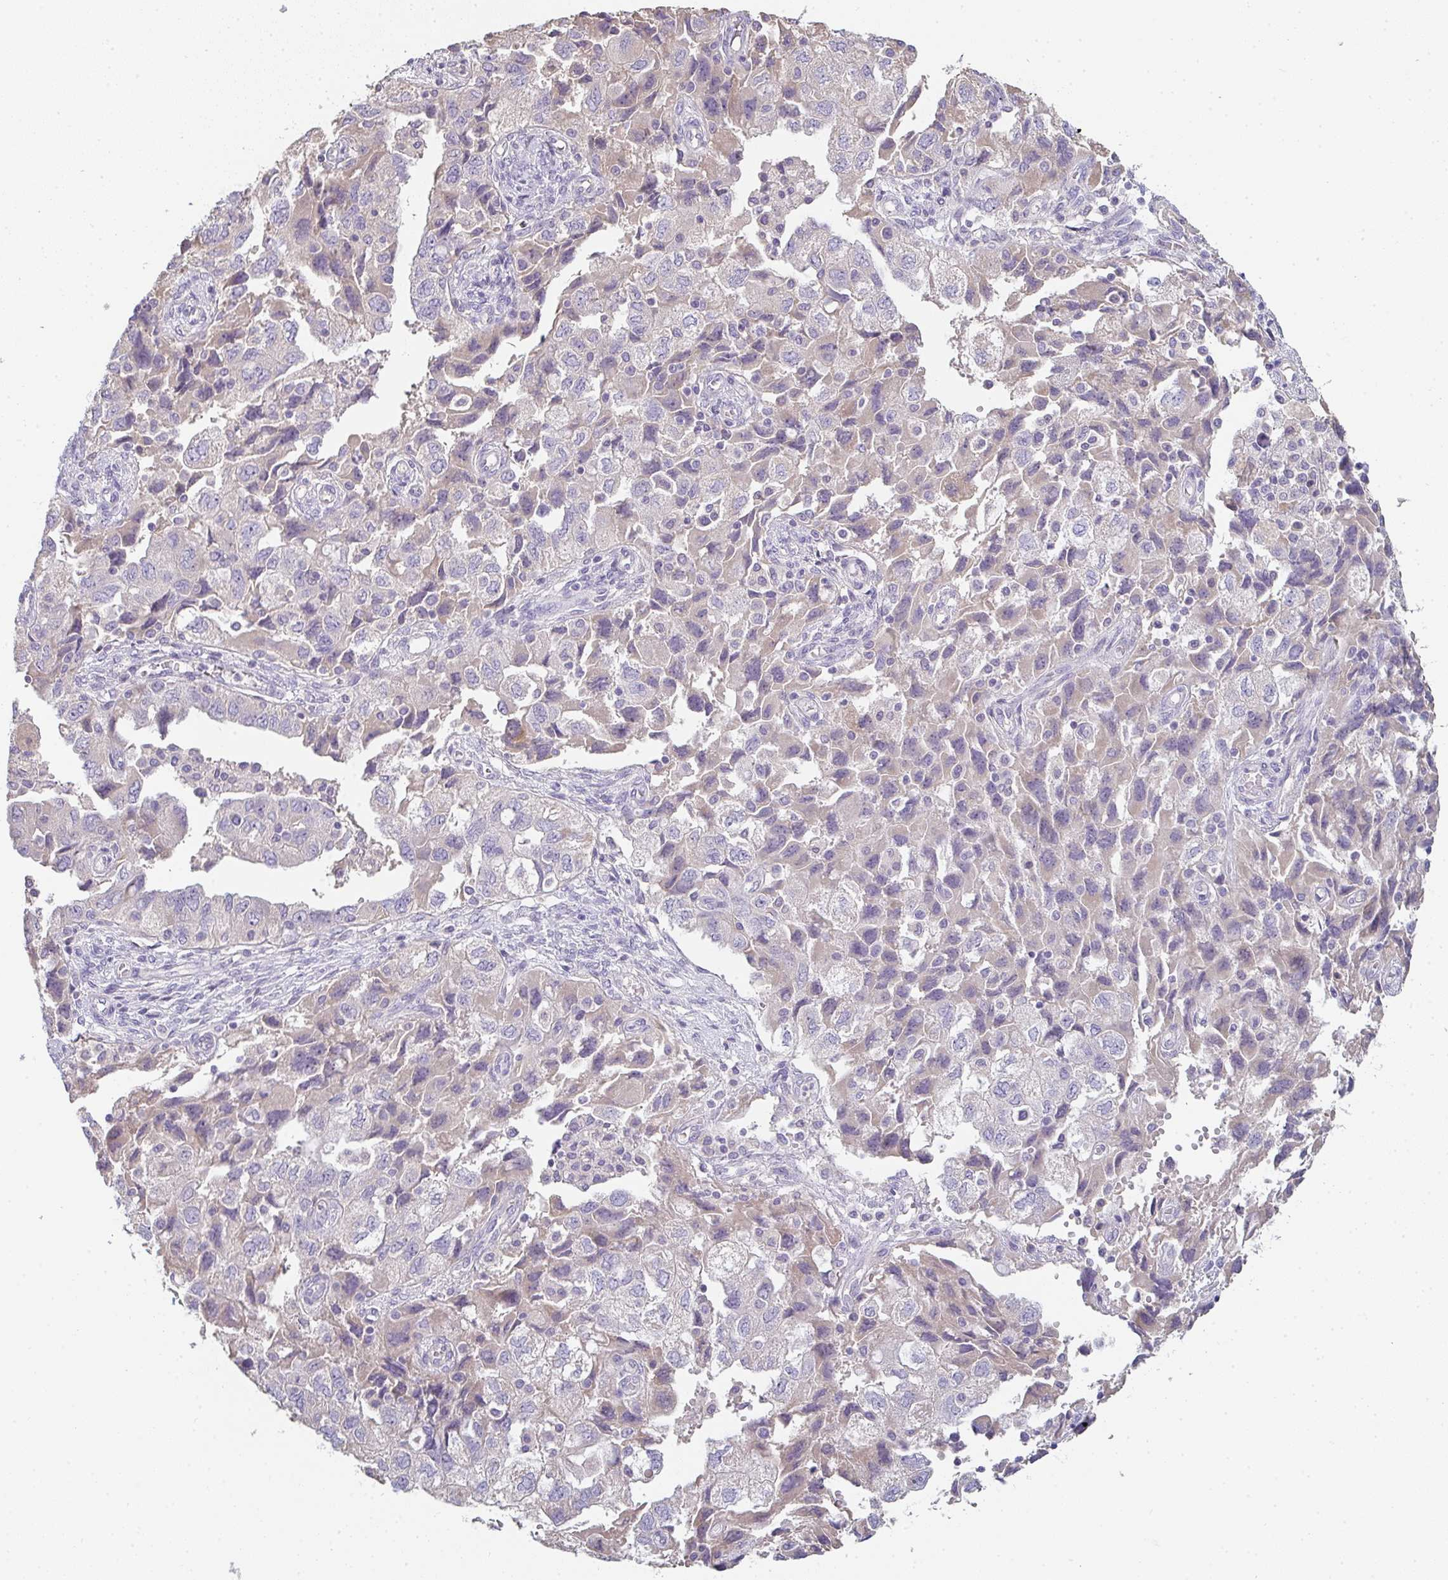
{"staining": {"intensity": "negative", "quantity": "none", "location": "none"}, "tissue": "ovarian cancer", "cell_type": "Tumor cells", "image_type": "cancer", "snomed": [{"axis": "morphology", "description": "Carcinoma, NOS"}, {"axis": "morphology", "description": "Cystadenocarcinoma, serous, NOS"}, {"axis": "topography", "description": "Ovary"}], "caption": "The photomicrograph displays no staining of tumor cells in ovarian serous cystadenocarcinoma.", "gene": "ZNF215", "patient": {"sex": "female", "age": 69}}